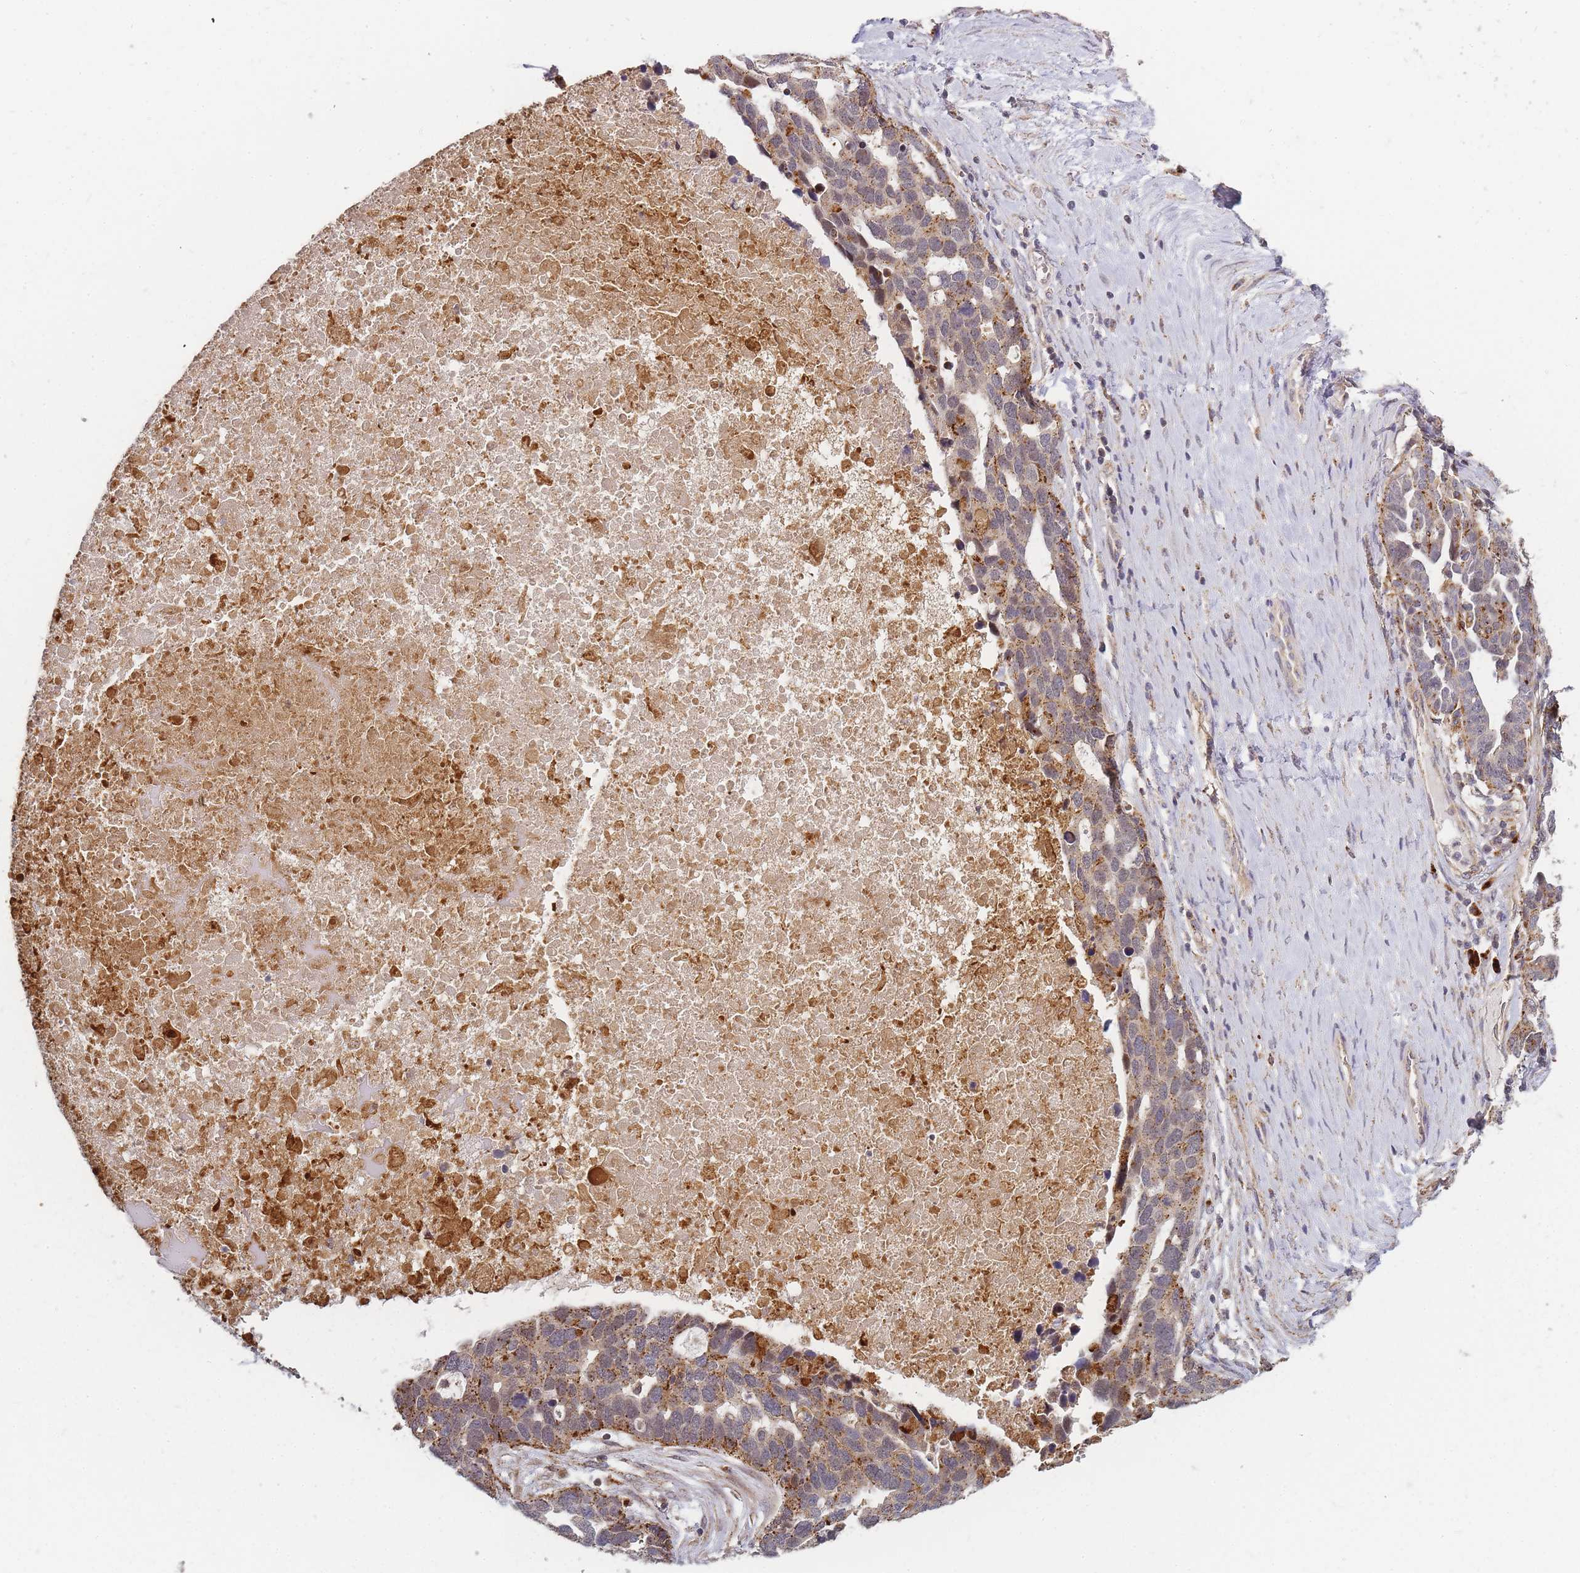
{"staining": {"intensity": "moderate", "quantity": ">75%", "location": "cytoplasmic/membranous"}, "tissue": "ovarian cancer", "cell_type": "Tumor cells", "image_type": "cancer", "snomed": [{"axis": "morphology", "description": "Cystadenocarcinoma, serous, NOS"}, {"axis": "topography", "description": "Ovary"}], "caption": "This is an image of IHC staining of ovarian cancer (serous cystadenocarcinoma), which shows moderate positivity in the cytoplasmic/membranous of tumor cells.", "gene": "ATG5", "patient": {"sex": "female", "age": 54}}